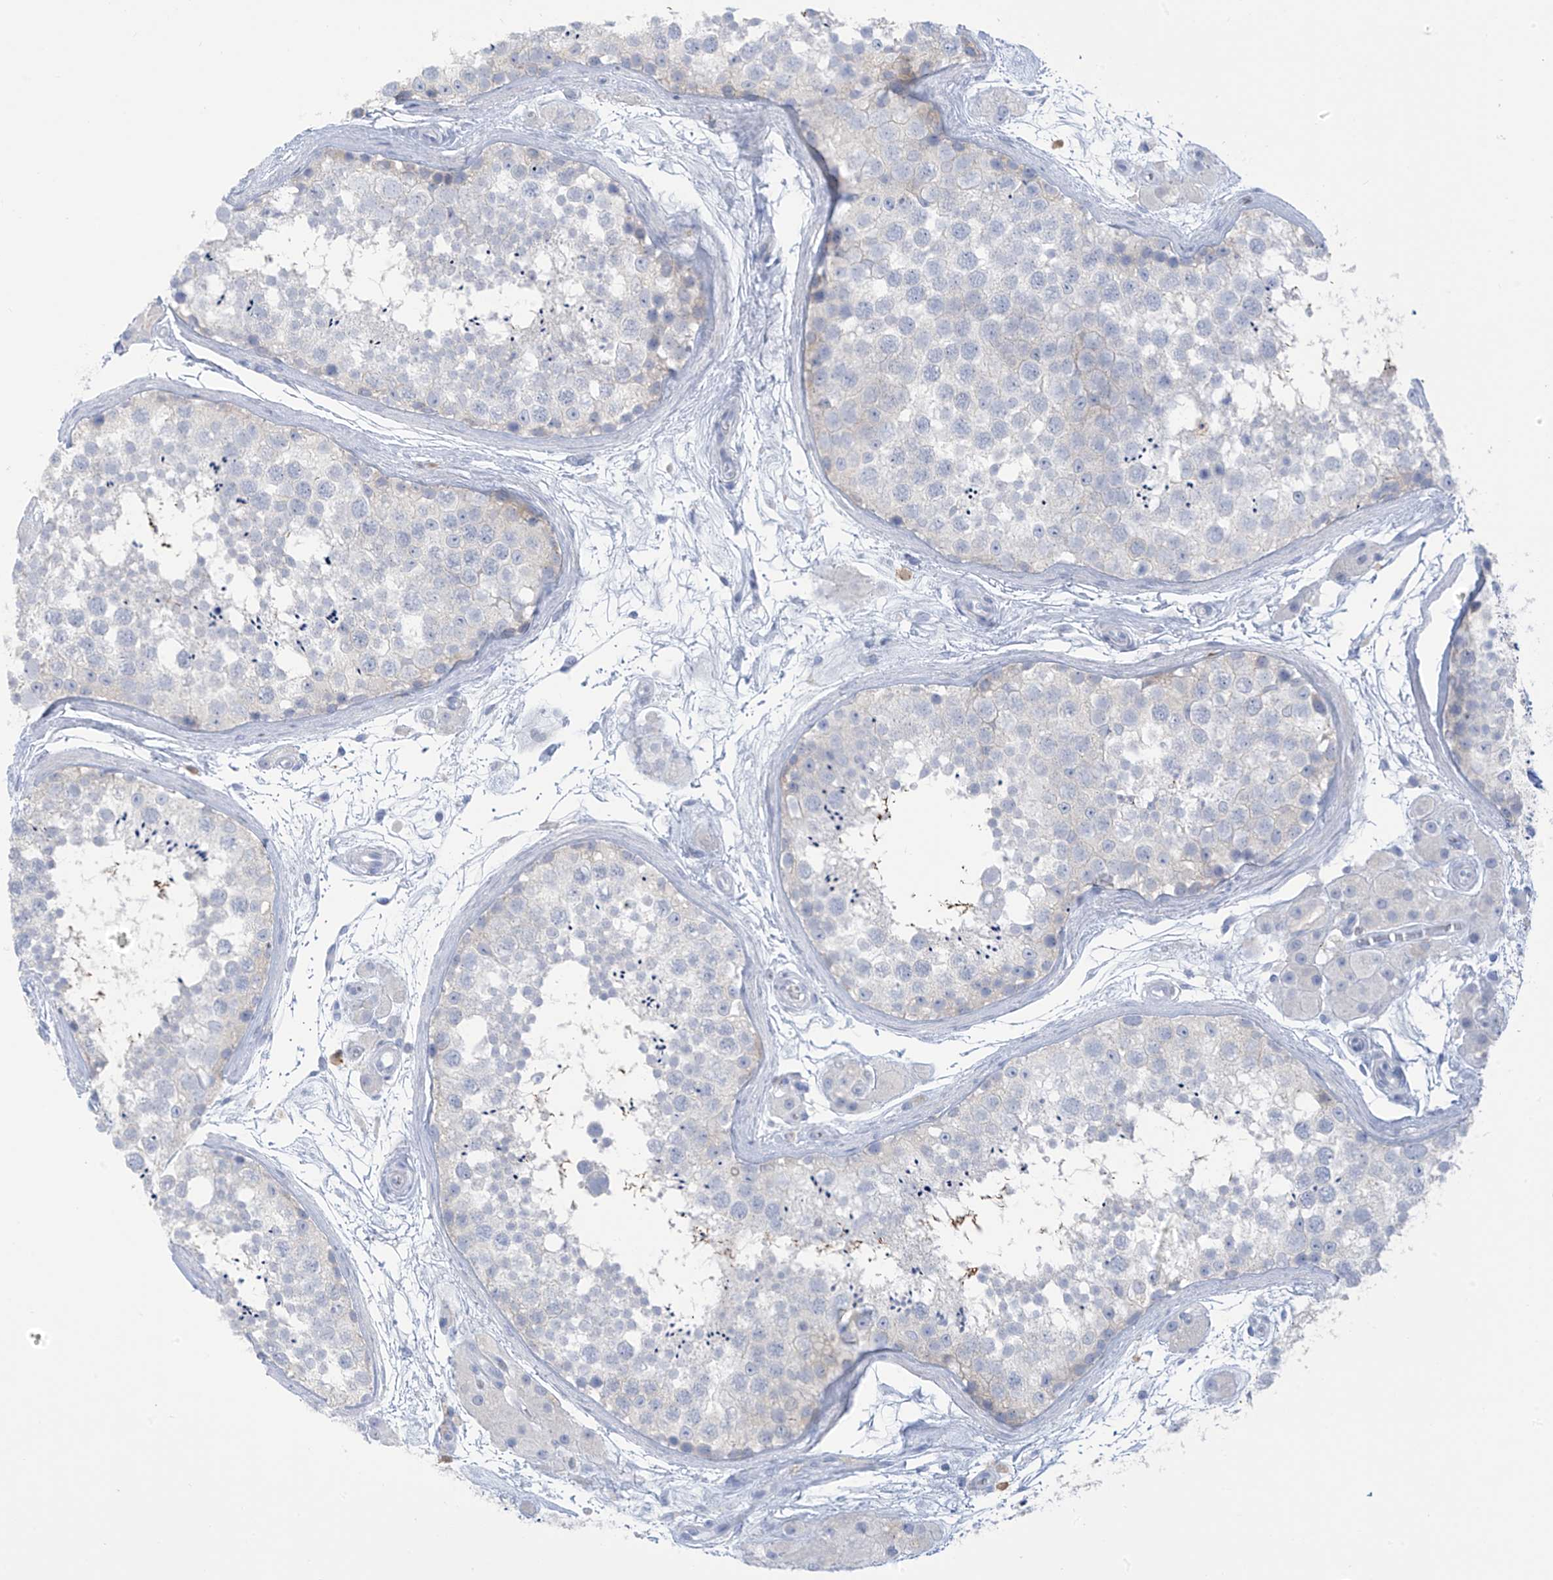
{"staining": {"intensity": "negative", "quantity": "none", "location": "none"}, "tissue": "testis", "cell_type": "Cells in seminiferous ducts", "image_type": "normal", "snomed": [{"axis": "morphology", "description": "Normal tissue, NOS"}, {"axis": "topography", "description": "Testis"}], "caption": "This micrograph is of benign testis stained with immunohistochemistry (IHC) to label a protein in brown with the nuclei are counter-stained blue. There is no staining in cells in seminiferous ducts.", "gene": "TRMT2B", "patient": {"sex": "male", "age": 56}}